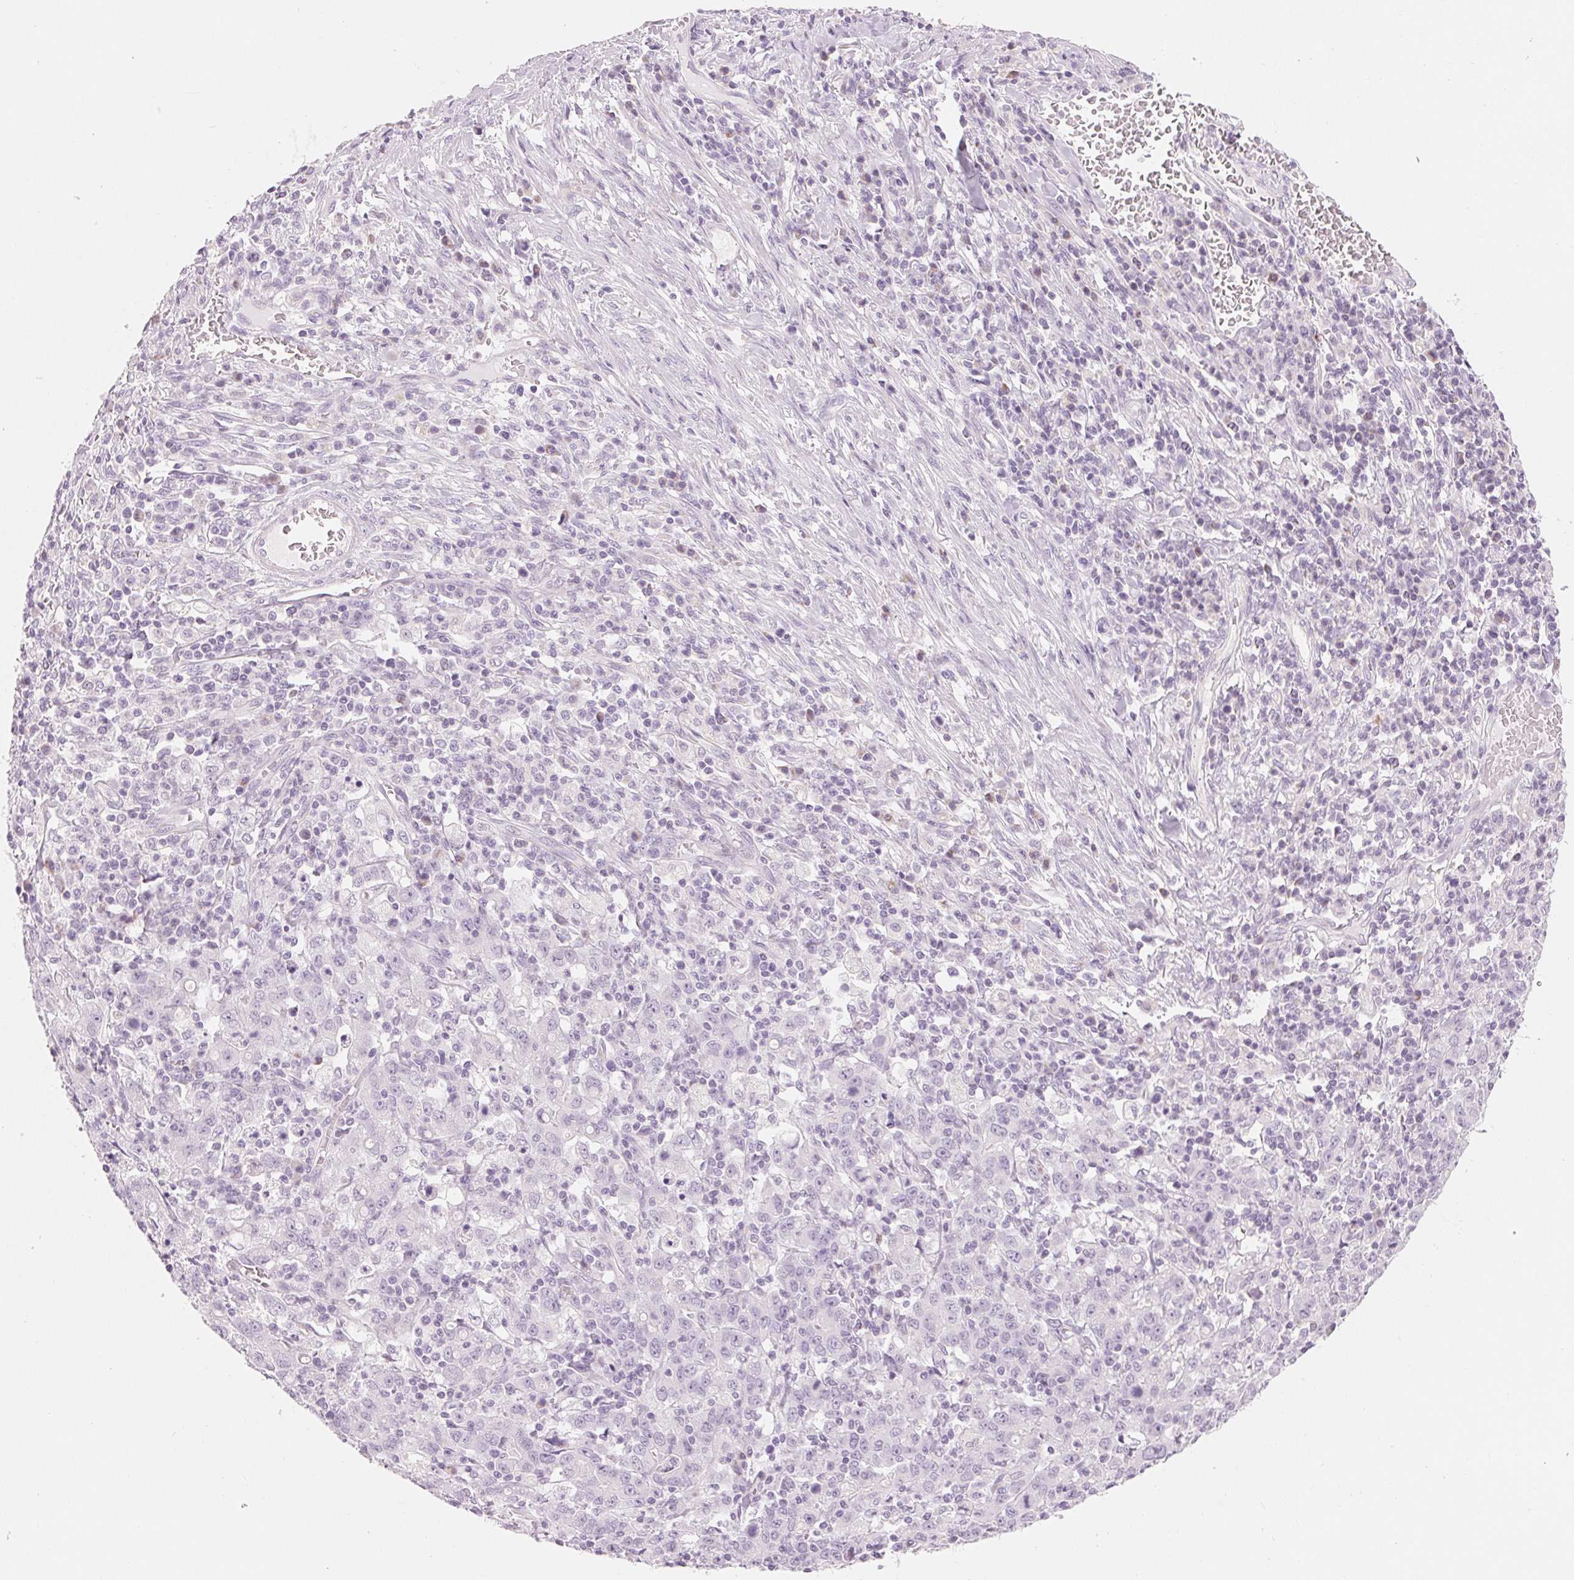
{"staining": {"intensity": "negative", "quantity": "none", "location": "none"}, "tissue": "stomach cancer", "cell_type": "Tumor cells", "image_type": "cancer", "snomed": [{"axis": "morphology", "description": "Adenocarcinoma, NOS"}, {"axis": "topography", "description": "Stomach, upper"}], "caption": "The immunohistochemistry histopathology image has no significant positivity in tumor cells of adenocarcinoma (stomach) tissue.", "gene": "HOXB13", "patient": {"sex": "male", "age": 69}}